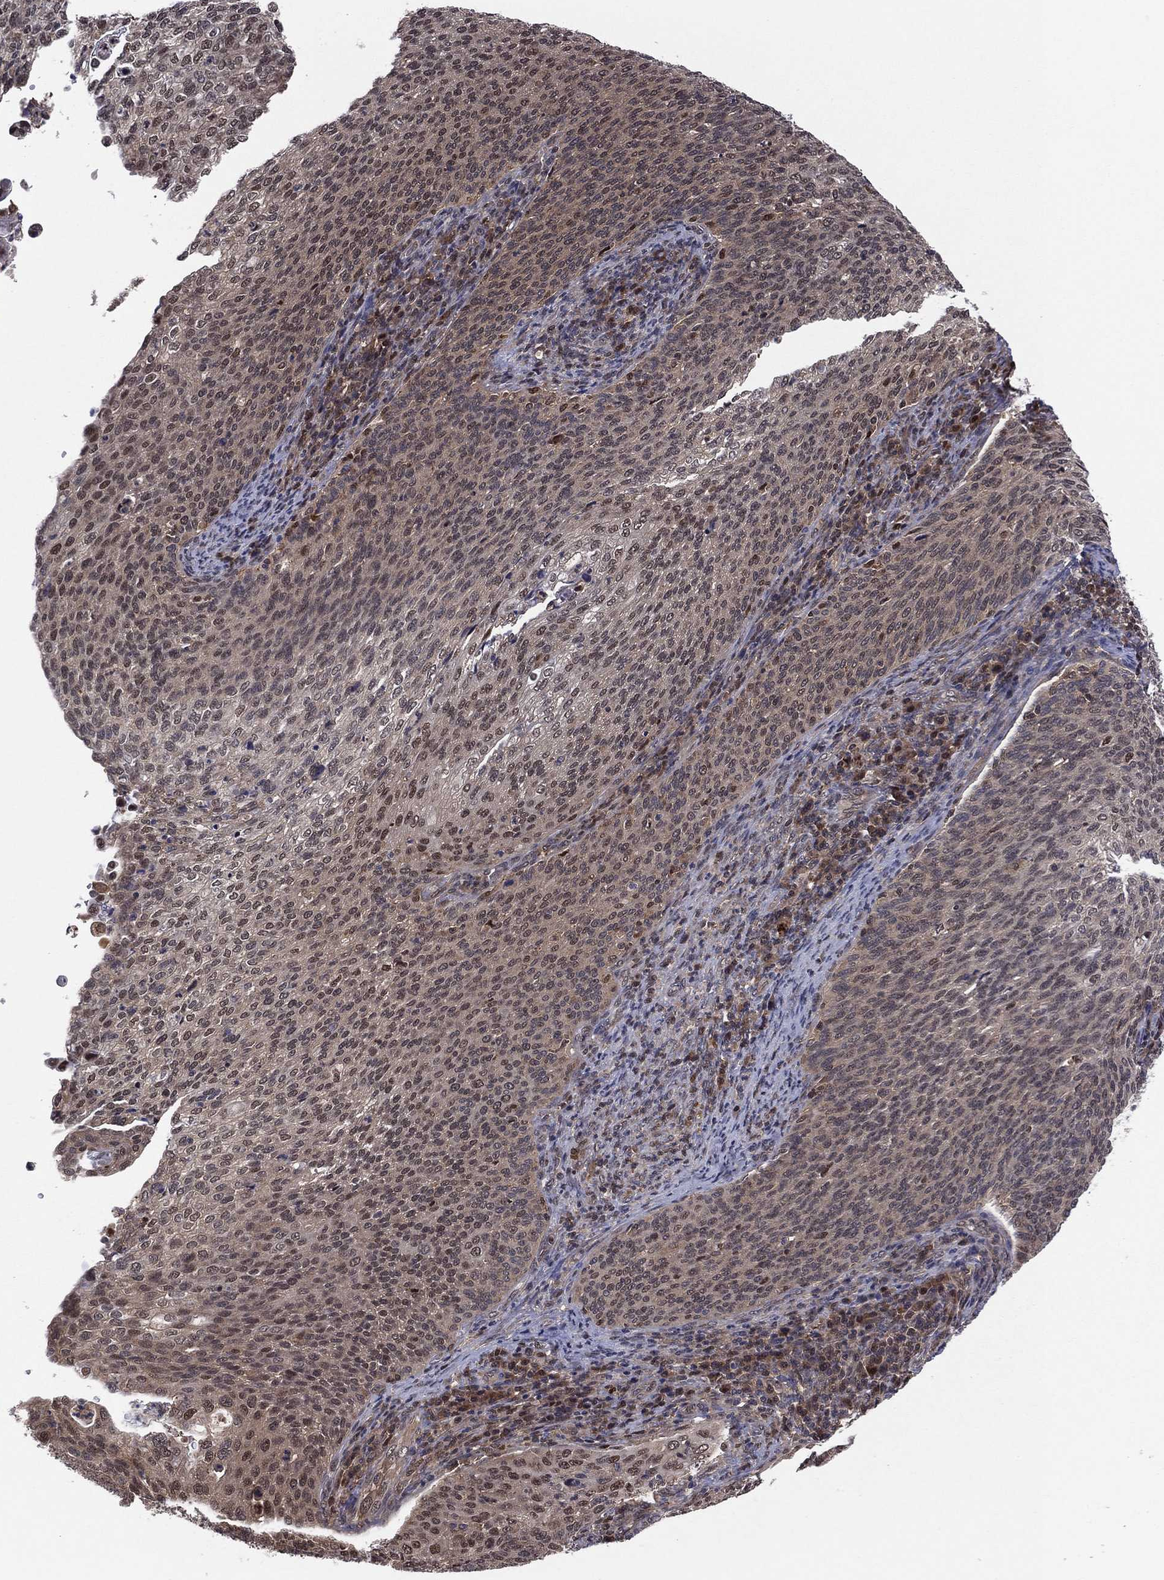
{"staining": {"intensity": "moderate", "quantity": "<25%", "location": "cytoplasmic/membranous,nuclear"}, "tissue": "cervical cancer", "cell_type": "Tumor cells", "image_type": "cancer", "snomed": [{"axis": "morphology", "description": "Squamous cell carcinoma, NOS"}, {"axis": "topography", "description": "Cervix"}], "caption": "Squamous cell carcinoma (cervical) stained for a protein shows moderate cytoplasmic/membranous and nuclear positivity in tumor cells. (IHC, brightfield microscopy, high magnification).", "gene": "ICOSLG", "patient": {"sex": "female", "age": 52}}